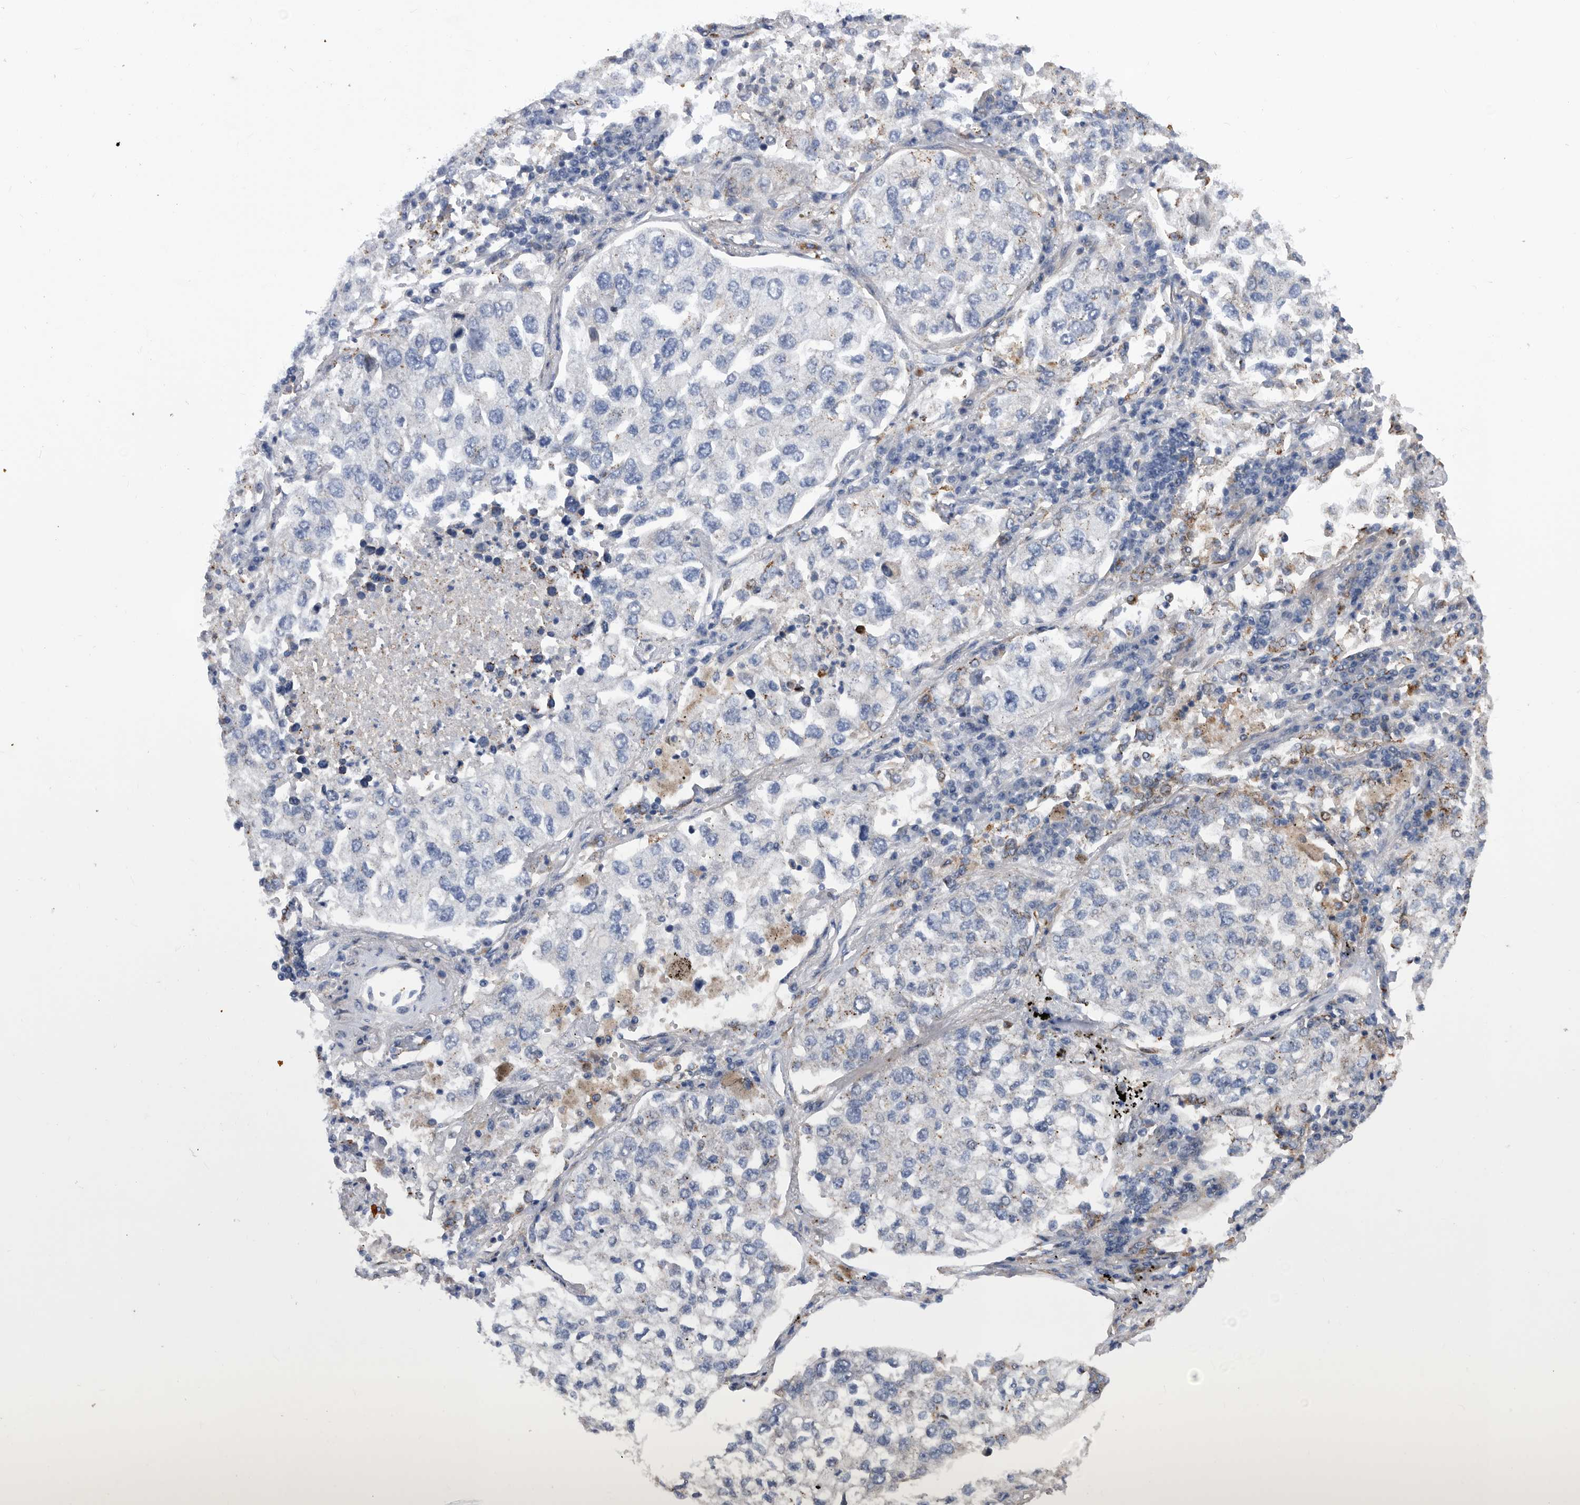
{"staining": {"intensity": "negative", "quantity": "none", "location": "none"}, "tissue": "lung cancer", "cell_type": "Tumor cells", "image_type": "cancer", "snomed": [{"axis": "morphology", "description": "Adenocarcinoma, NOS"}, {"axis": "topography", "description": "Lung"}], "caption": "The image reveals no significant staining in tumor cells of adenocarcinoma (lung).", "gene": "BAIAP3", "patient": {"sex": "male", "age": 63}}